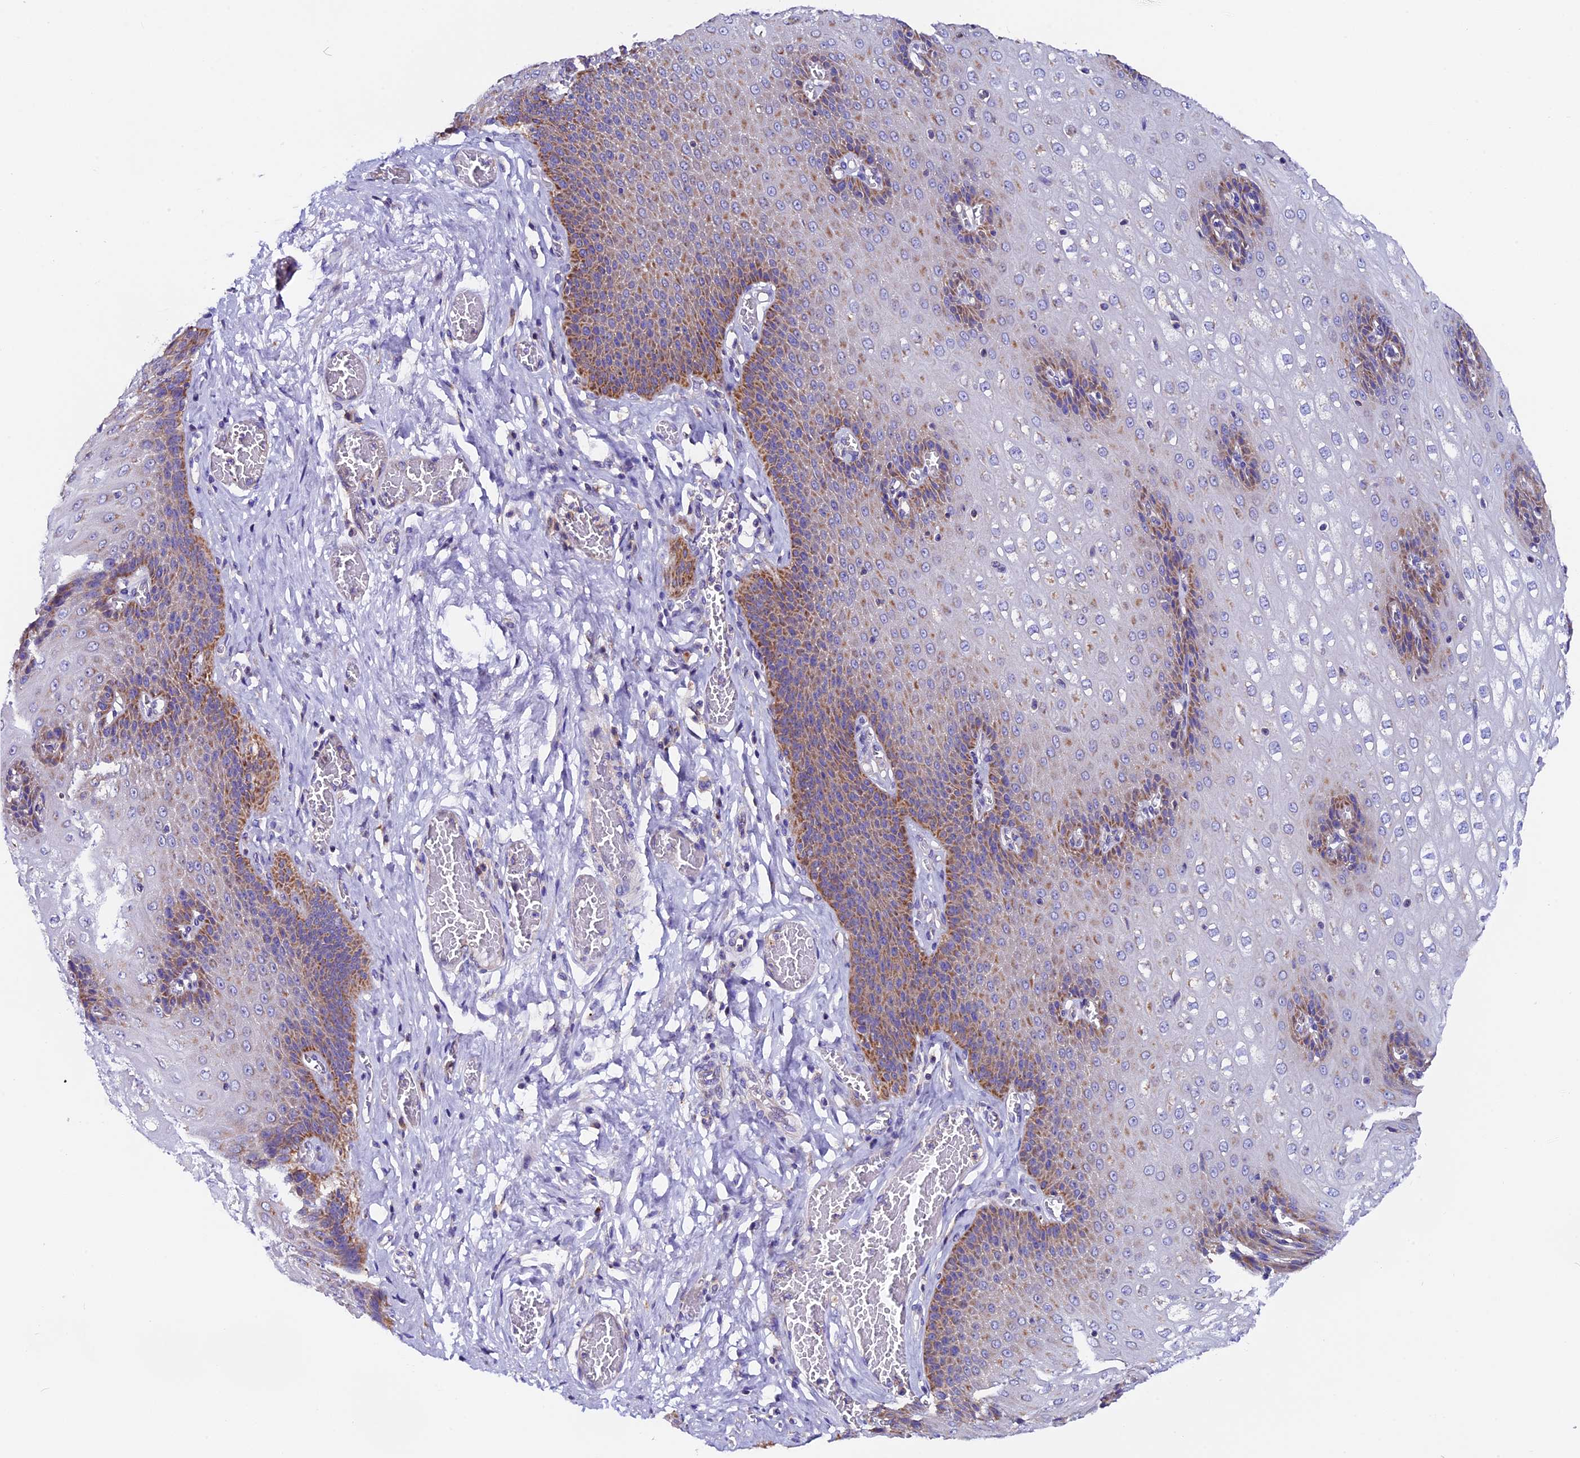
{"staining": {"intensity": "moderate", "quantity": "25%-75%", "location": "cytoplasmic/membranous"}, "tissue": "esophagus", "cell_type": "Squamous epithelial cells", "image_type": "normal", "snomed": [{"axis": "morphology", "description": "Normal tissue, NOS"}, {"axis": "topography", "description": "Esophagus"}], "caption": "A photomicrograph of human esophagus stained for a protein shows moderate cytoplasmic/membranous brown staining in squamous epithelial cells.", "gene": "COMTD1", "patient": {"sex": "male", "age": 60}}